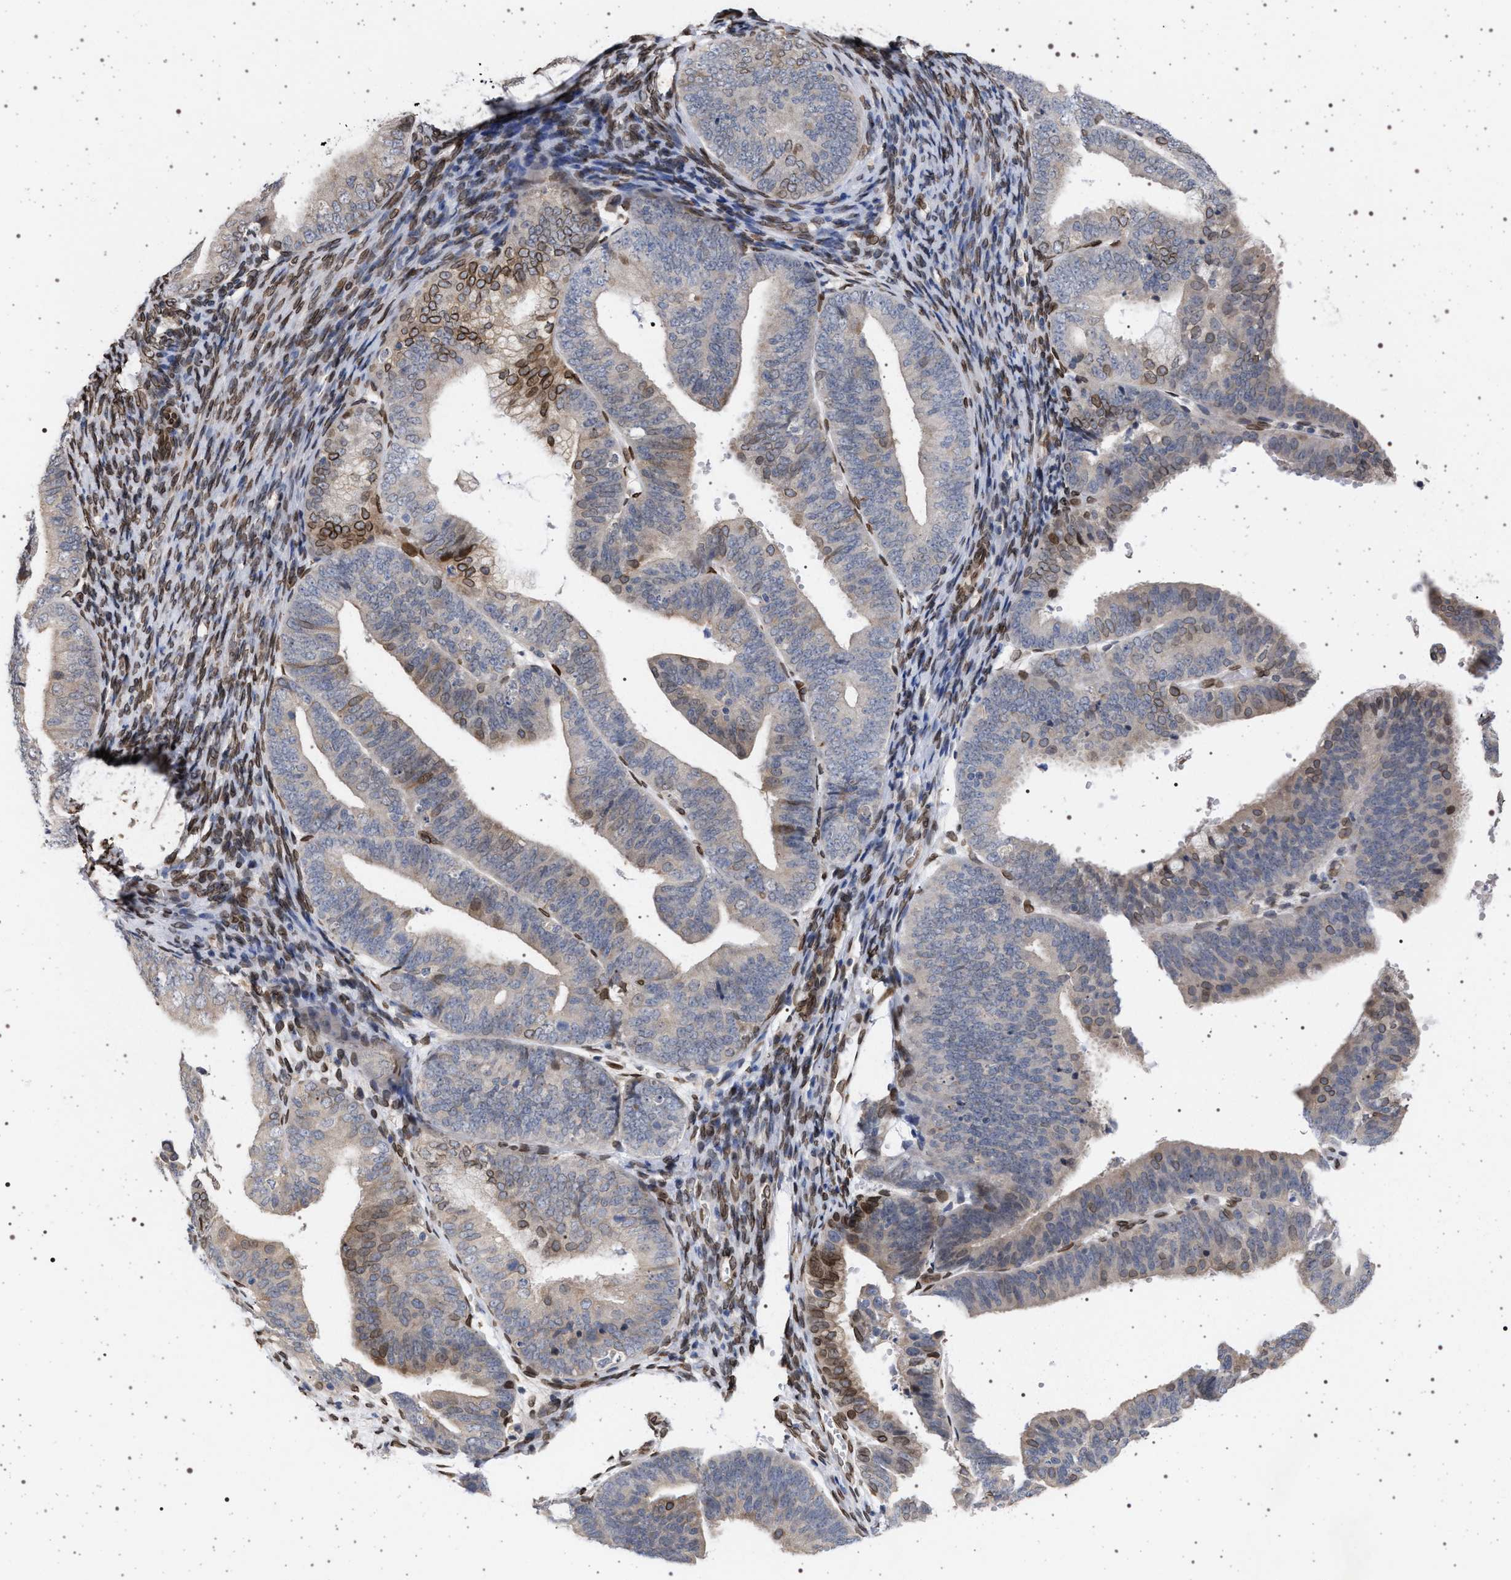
{"staining": {"intensity": "moderate", "quantity": "<25%", "location": "cytoplasmic/membranous,nuclear"}, "tissue": "endometrial cancer", "cell_type": "Tumor cells", "image_type": "cancer", "snomed": [{"axis": "morphology", "description": "Adenocarcinoma, NOS"}, {"axis": "topography", "description": "Endometrium"}], "caption": "Tumor cells show low levels of moderate cytoplasmic/membranous and nuclear staining in approximately <25% of cells in endometrial cancer (adenocarcinoma).", "gene": "ING2", "patient": {"sex": "female", "age": 63}}